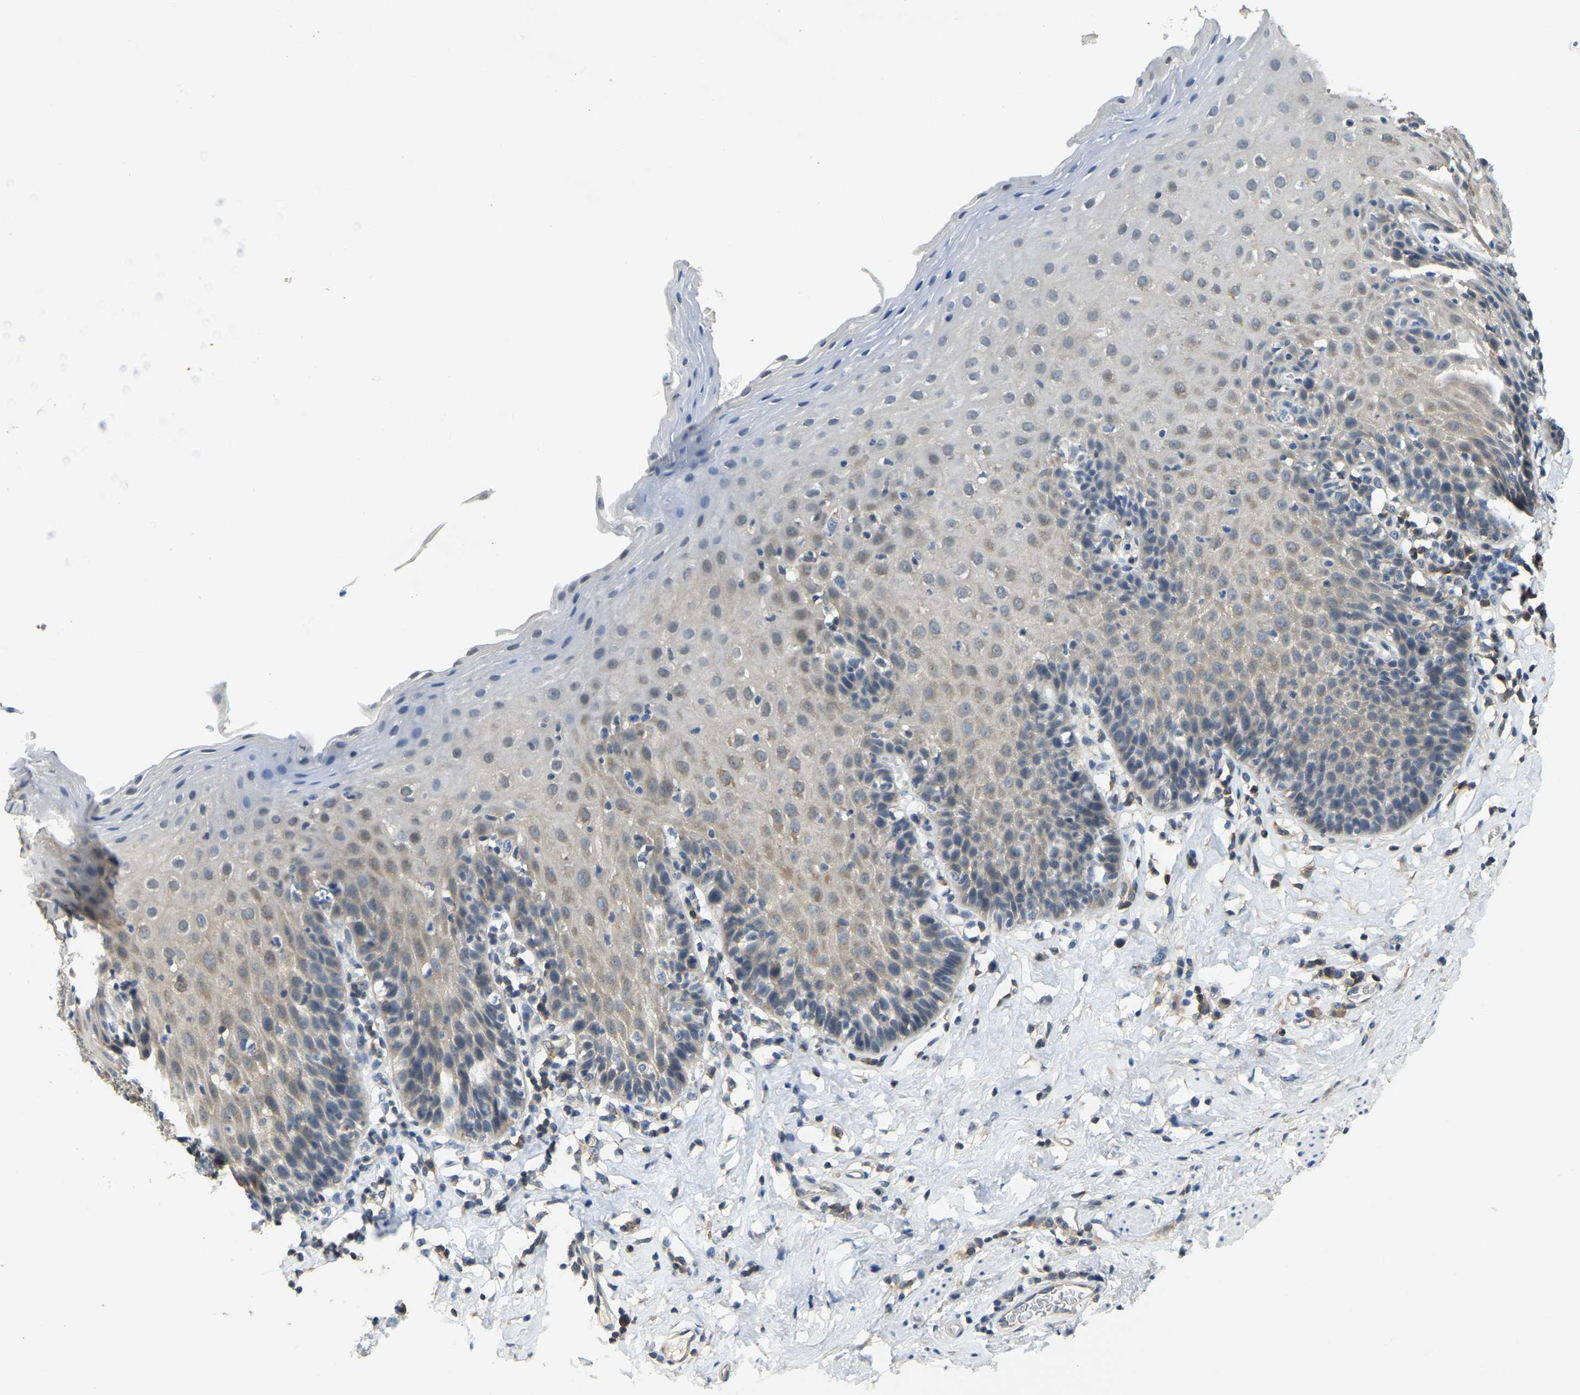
{"staining": {"intensity": "moderate", "quantity": "<25%", "location": "cytoplasmic/membranous"}, "tissue": "esophagus", "cell_type": "Squamous epithelial cells", "image_type": "normal", "snomed": [{"axis": "morphology", "description": "Normal tissue, NOS"}, {"axis": "topography", "description": "Esophagus"}], "caption": "High-power microscopy captured an IHC micrograph of unremarkable esophagus, revealing moderate cytoplasmic/membranous positivity in approximately <25% of squamous epithelial cells. The staining is performed using DAB brown chromogen to label protein expression. The nuclei are counter-stained blue using hematoxylin.", "gene": "AHNAK", "patient": {"sex": "female", "age": 61}}